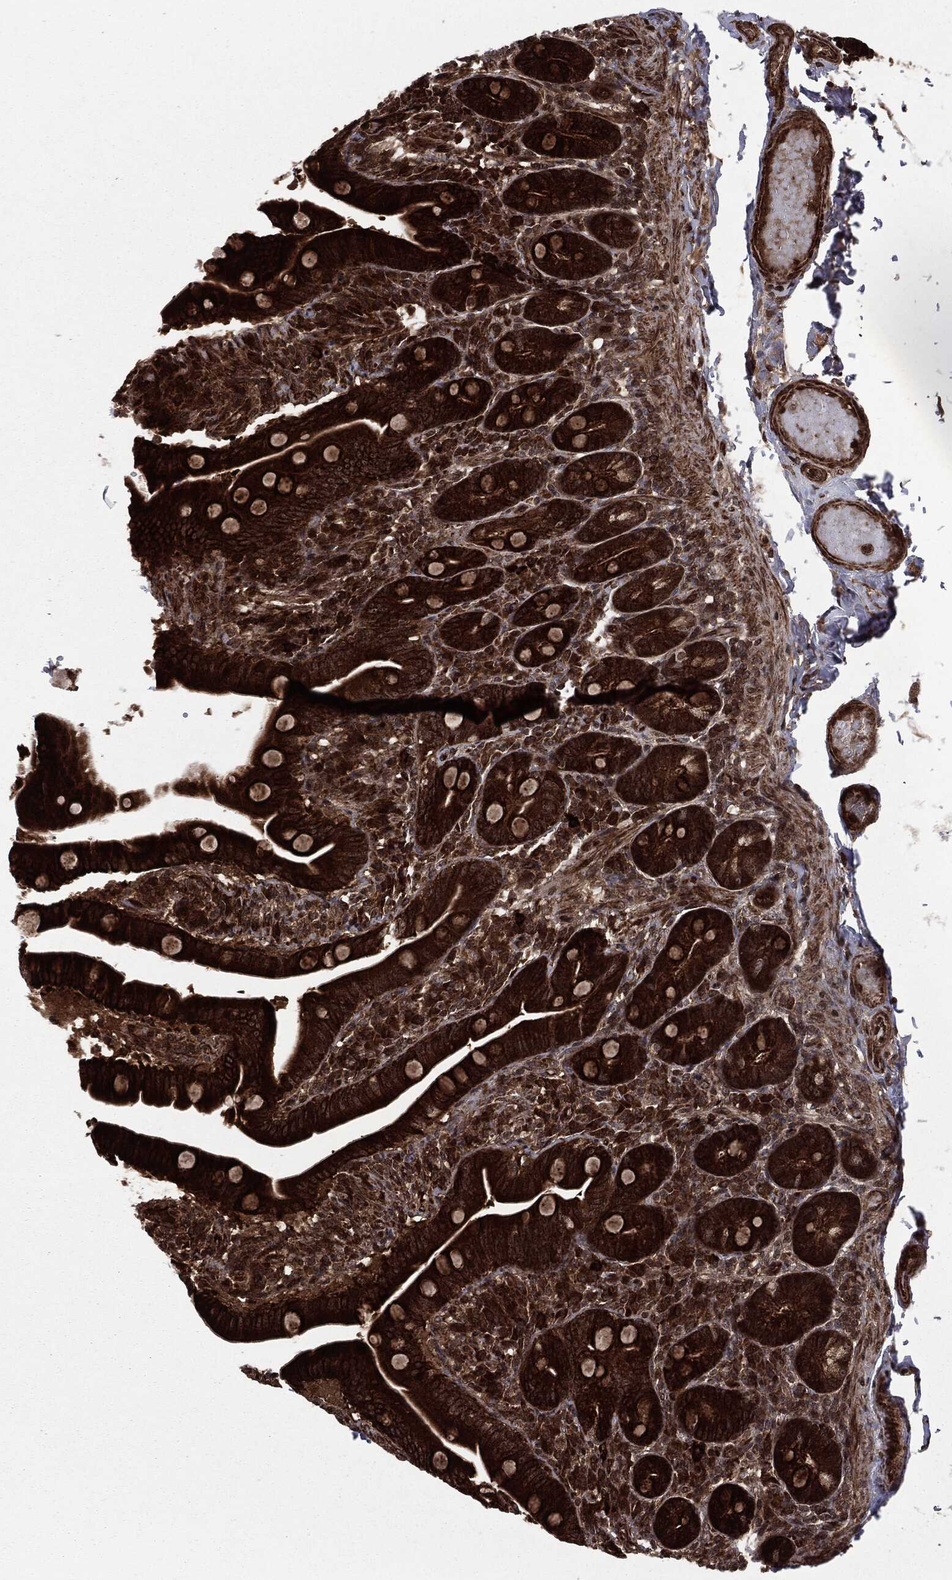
{"staining": {"intensity": "strong", "quantity": ">75%", "location": "cytoplasmic/membranous,nuclear"}, "tissue": "small intestine", "cell_type": "Glandular cells", "image_type": "normal", "snomed": [{"axis": "morphology", "description": "Normal tissue, NOS"}, {"axis": "topography", "description": "Small intestine"}], "caption": "IHC of unremarkable human small intestine demonstrates high levels of strong cytoplasmic/membranous,nuclear staining in approximately >75% of glandular cells.", "gene": "CARD6", "patient": {"sex": "male", "age": 66}}